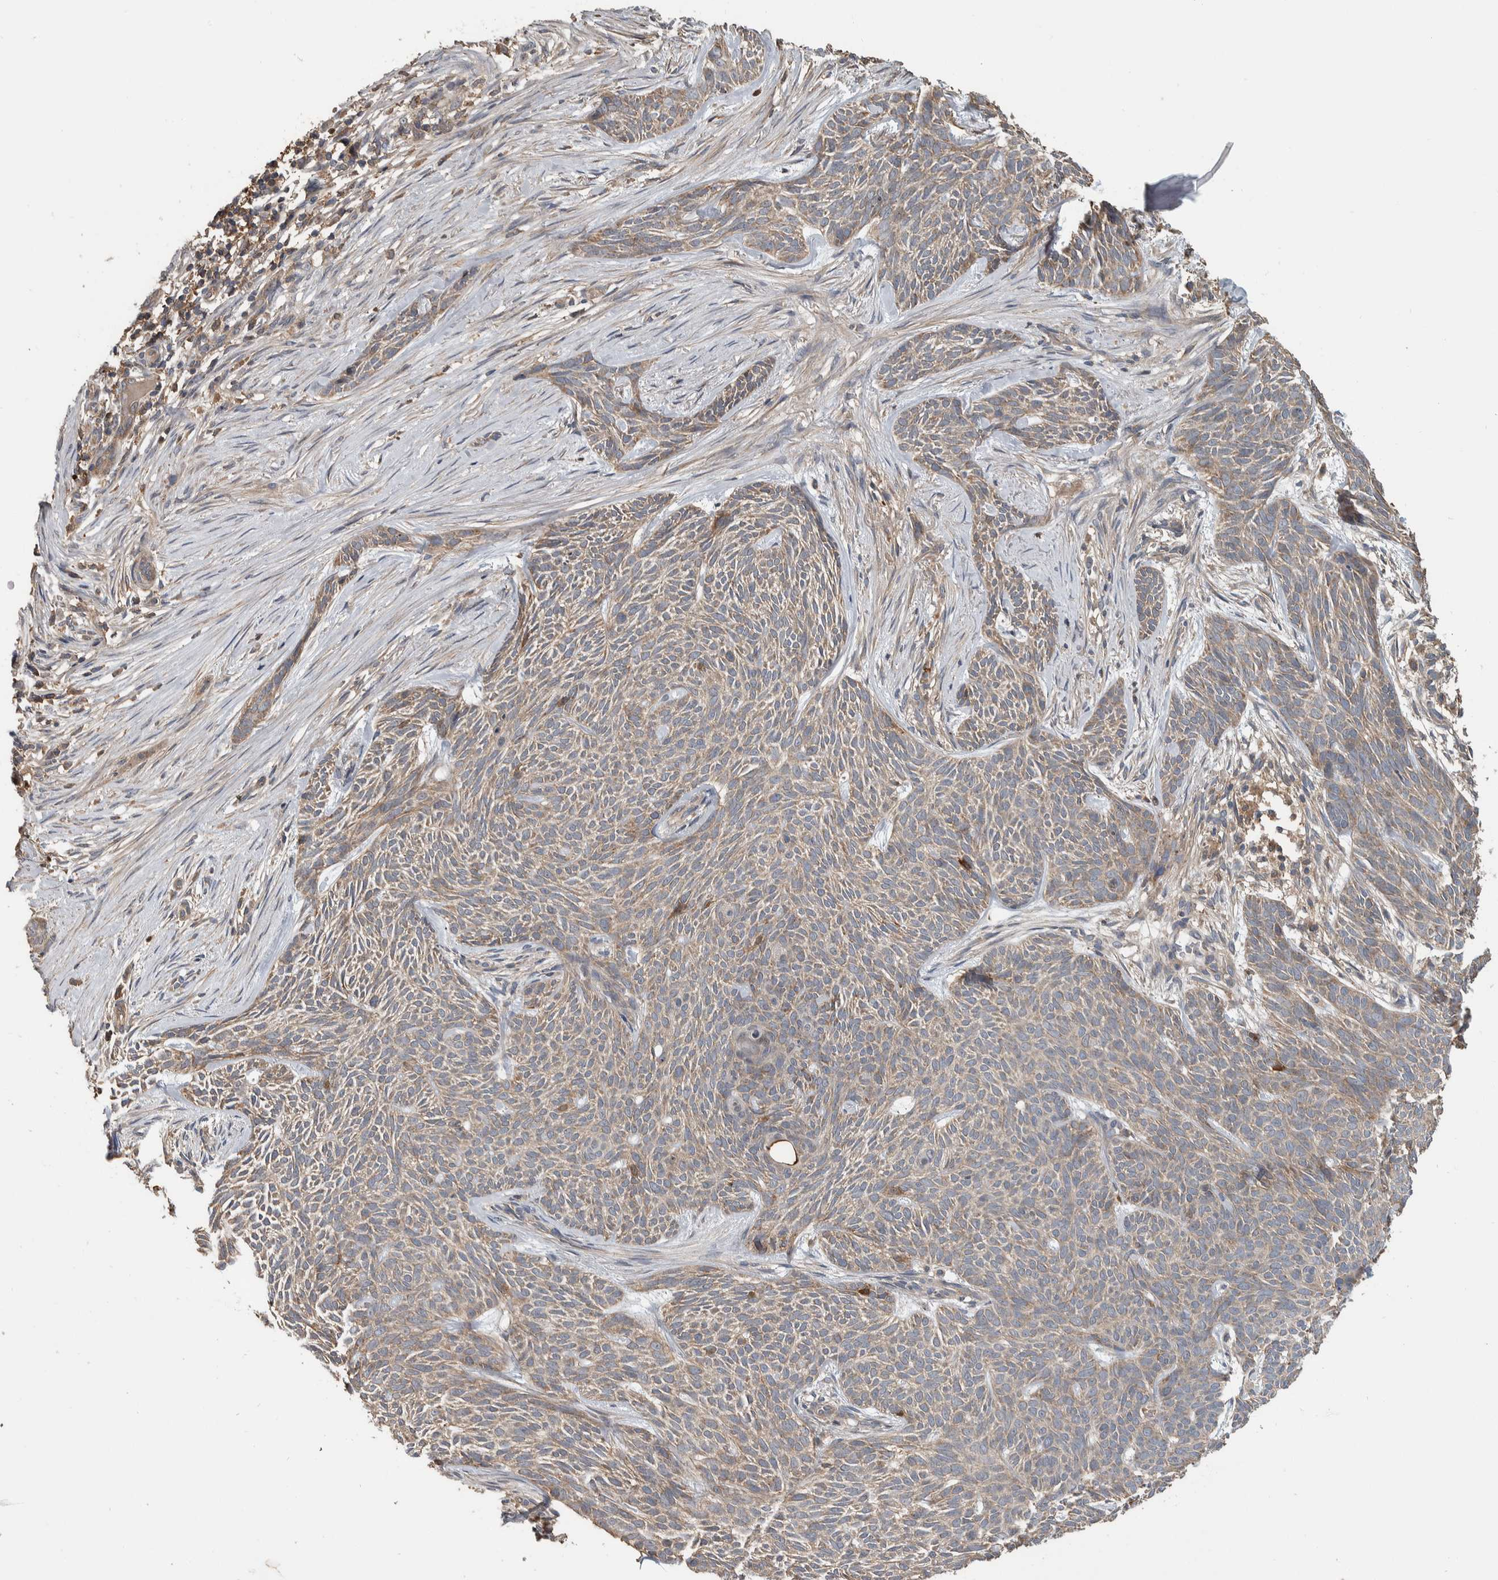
{"staining": {"intensity": "weak", "quantity": ">75%", "location": "cytoplasmic/membranous"}, "tissue": "skin cancer", "cell_type": "Tumor cells", "image_type": "cancer", "snomed": [{"axis": "morphology", "description": "Basal cell carcinoma"}, {"axis": "topography", "description": "Skin"}], "caption": "Immunohistochemistry of human basal cell carcinoma (skin) reveals low levels of weak cytoplasmic/membranous expression in approximately >75% of tumor cells.", "gene": "SDCBP", "patient": {"sex": "female", "age": 59}}